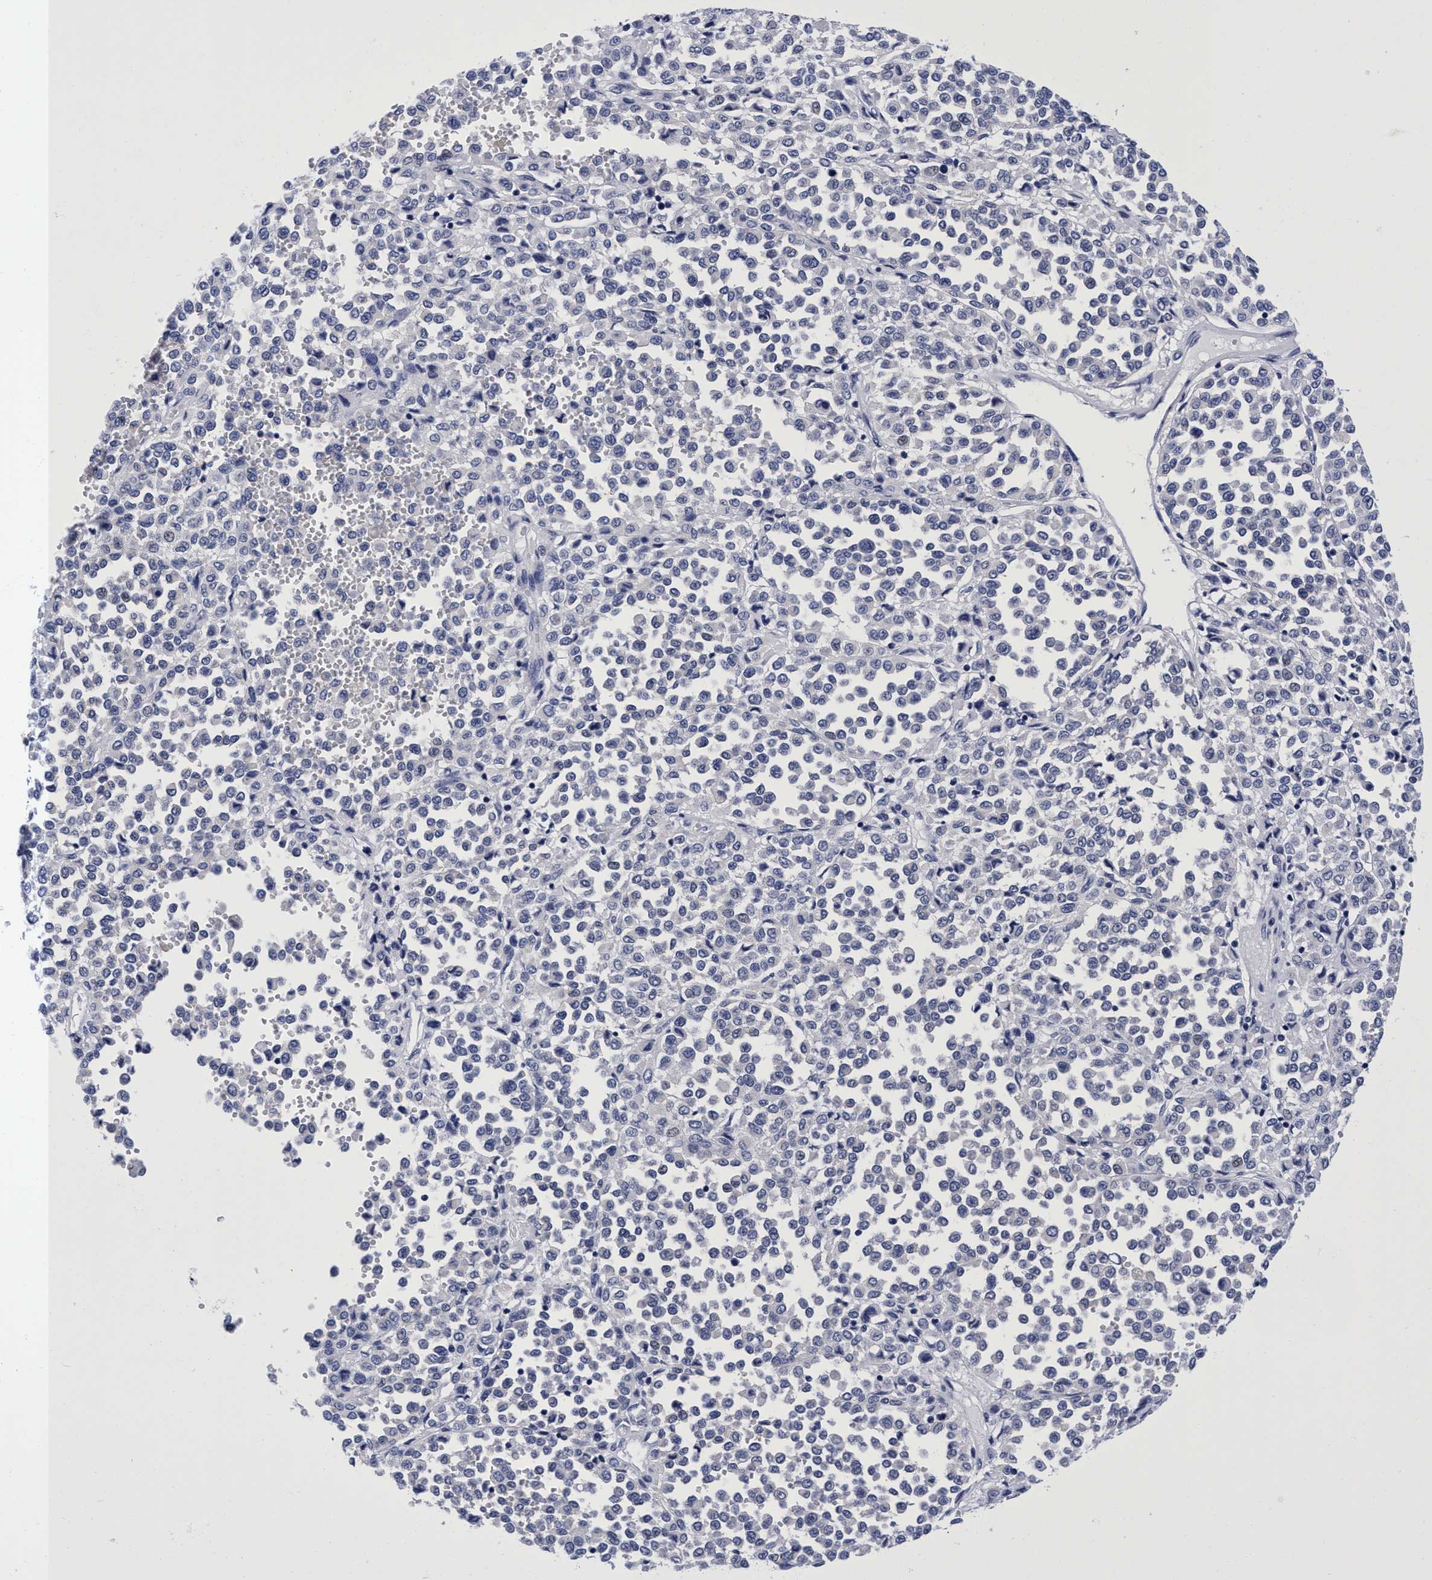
{"staining": {"intensity": "negative", "quantity": "none", "location": "none"}, "tissue": "melanoma", "cell_type": "Tumor cells", "image_type": "cancer", "snomed": [{"axis": "morphology", "description": "Malignant melanoma, Metastatic site"}, {"axis": "topography", "description": "Pancreas"}], "caption": "Immunohistochemistry (IHC) micrograph of human melanoma stained for a protein (brown), which displays no staining in tumor cells.", "gene": "PLPPR1", "patient": {"sex": "female", "age": 30}}